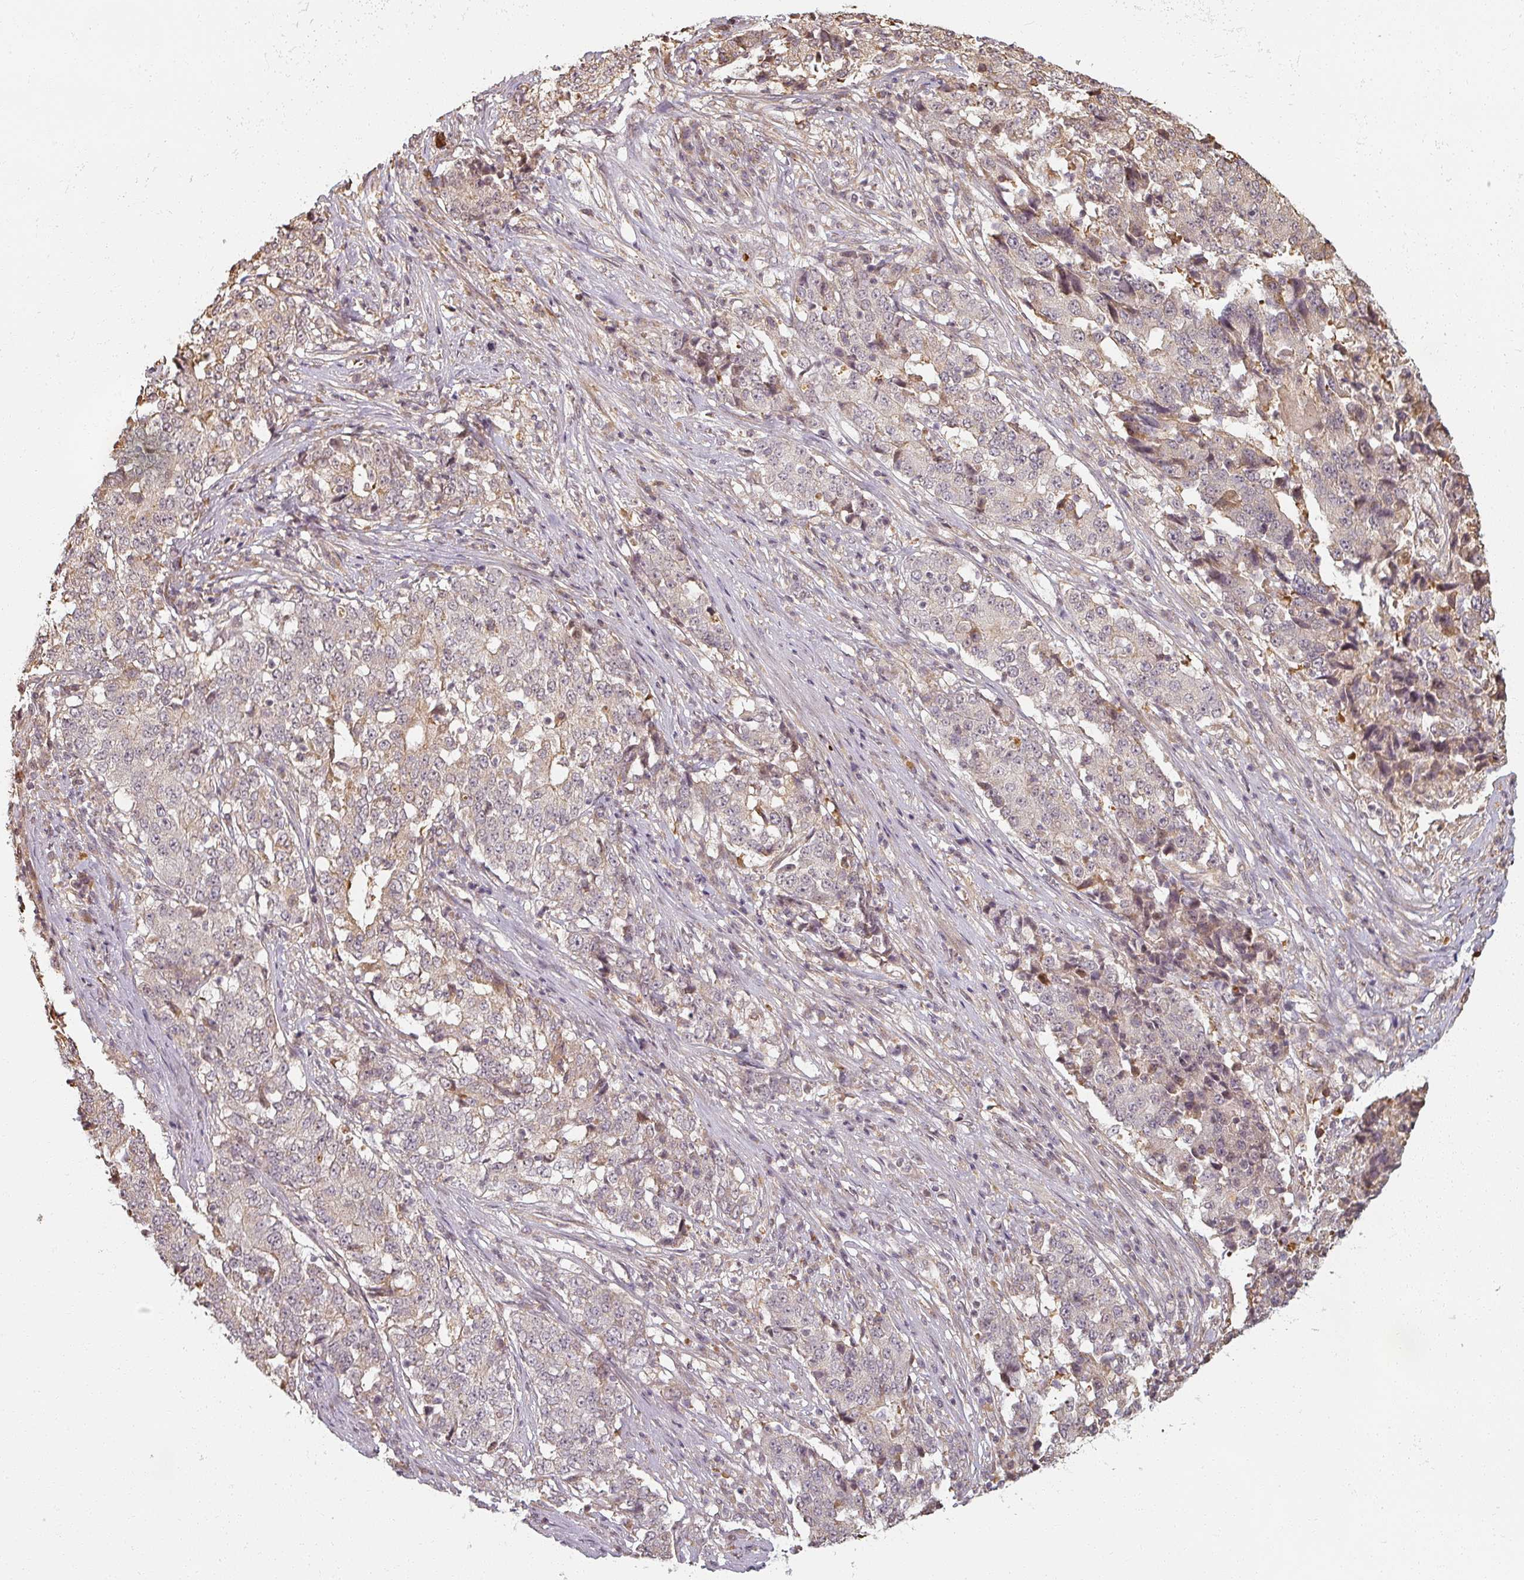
{"staining": {"intensity": "weak", "quantity": "<25%", "location": "cytoplasmic/membranous"}, "tissue": "stomach cancer", "cell_type": "Tumor cells", "image_type": "cancer", "snomed": [{"axis": "morphology", "description": "Adenocarcinoma, NOS"}, {"axis": "topography", "description": "Stomach"}], "caption": "High magnification brightfield microscopy of adenocarcinoma (stomach) stained with DAB (3,3'-diaminobenzidine) (brown) and counterstained with hematoxylin (blue): tumor cells show no significant positivity.", "gene": "MED19", "patient": {"sex": "male", "age": 59}}